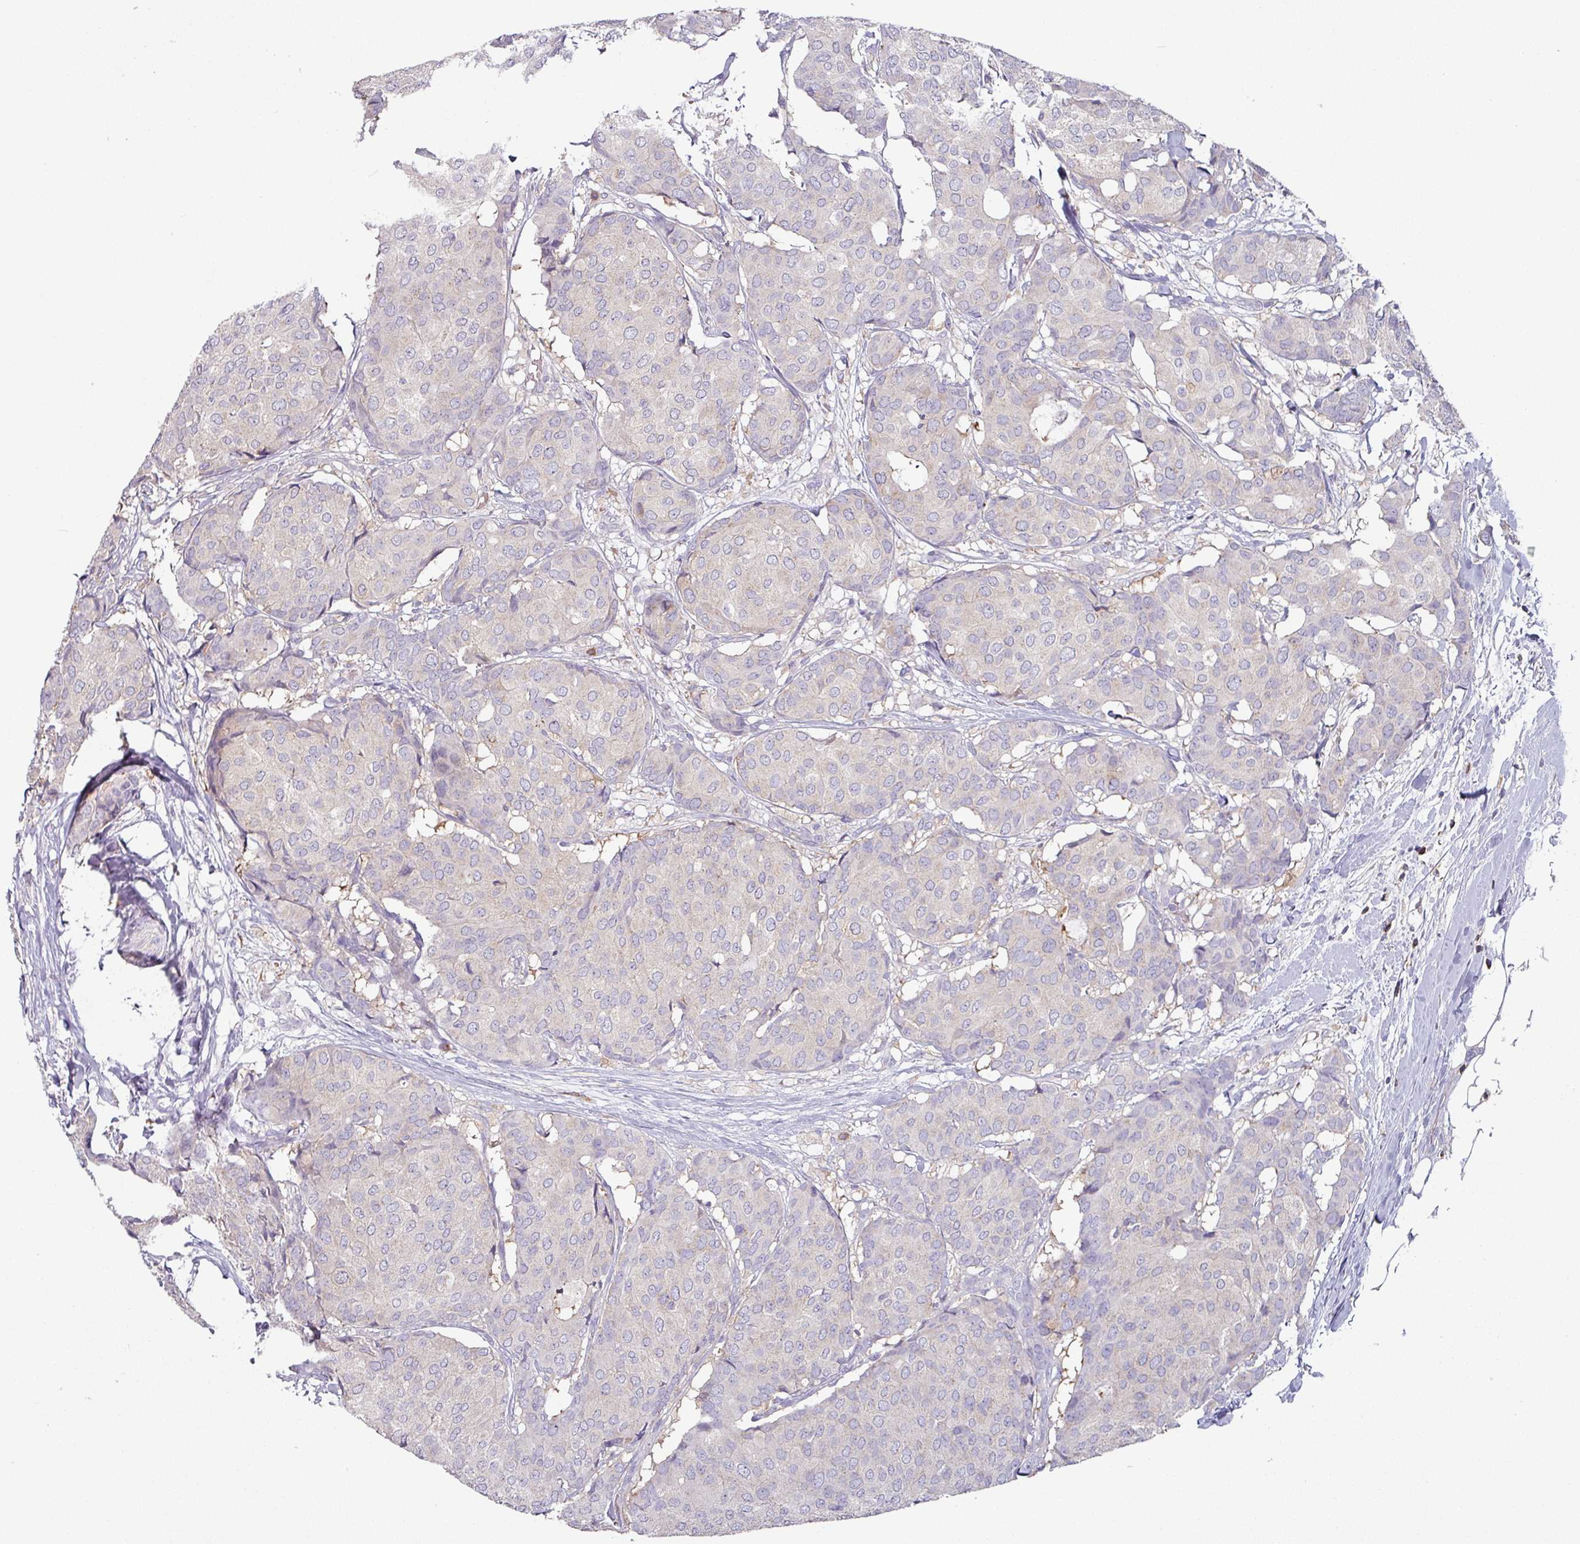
{"staining": {"intensity": "negative", "quantity": "none", "location": "none"}, "tissue": "breast cancer", "cell_type": "Tumor cells", "image_type": "cancer", "snomed": [{"axis": "morphology", "description": "Duct carcinoma"}, {"axis": "topography", "description": "Breast"}], "caption": "Breast cancer (infiltrating ductal carcinoma) was stained to show a protein in brown. There is no significant staining in tumor cells. (Immunohistochemistry, brightfield microscopy, high magnification).", "gene": "CD3G", "patient": {"sex": "female", "age": 75}}